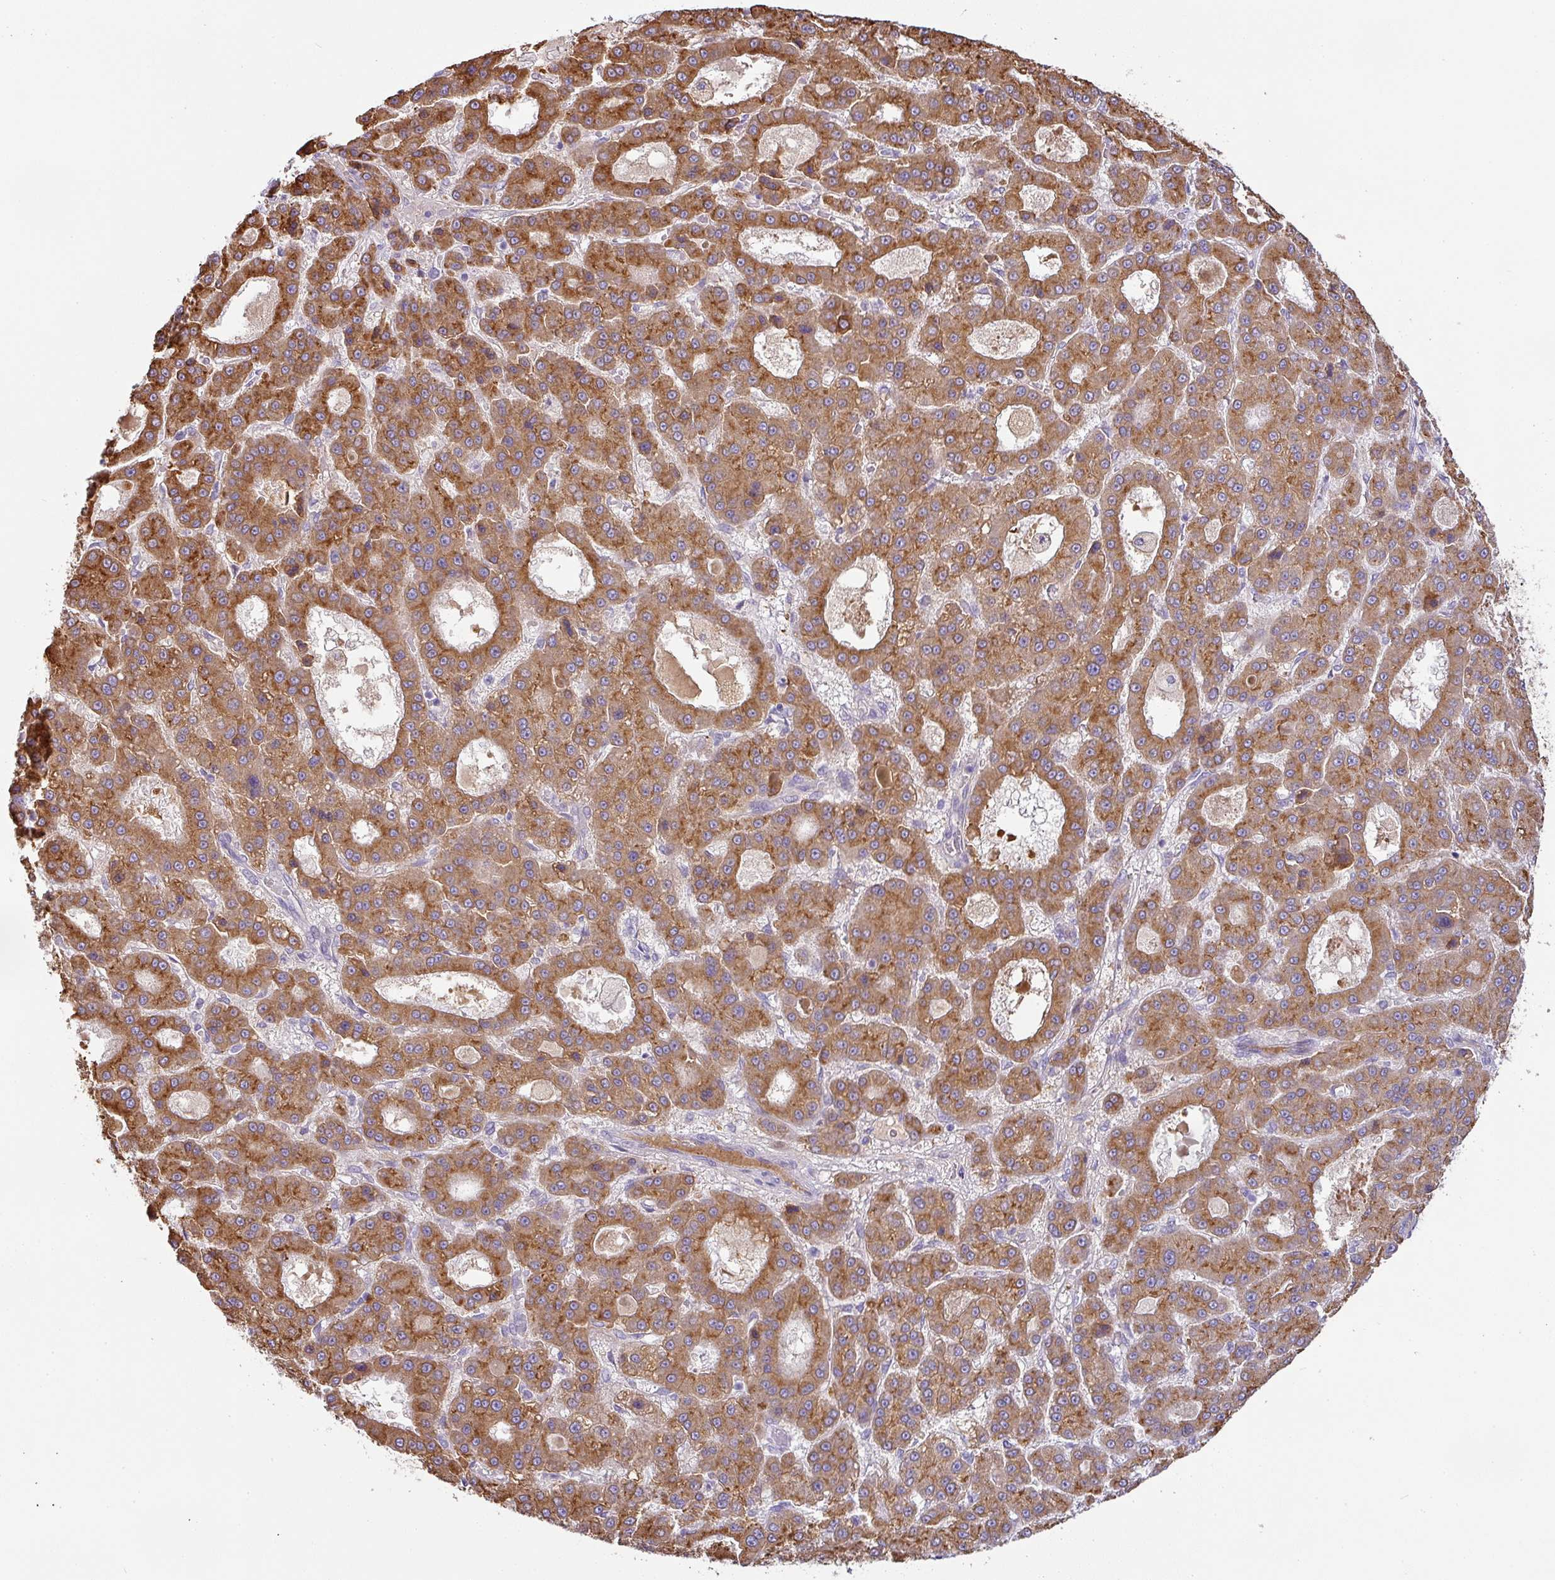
{"staining": {"intensity": "strong", "quantity": ">75%", "location": "cytoplasmic/membranous"}, "tissue": "liver cancer", "cell_type": "Tumor cells", "image_type": "cancer", "snomed": [{"axis": "morphology", "description": "Carcinoma, Hepatocellular, NOS"}, {"axis": "topography", "description": "Liver"}], "caption": "Strong cytoplasmic/membranous expression is identified in about >75% of tumor cells in liver hepatocellular carcinoma.", "gene": "FGF17", "patient": {"sex": "male", "age": 70}}